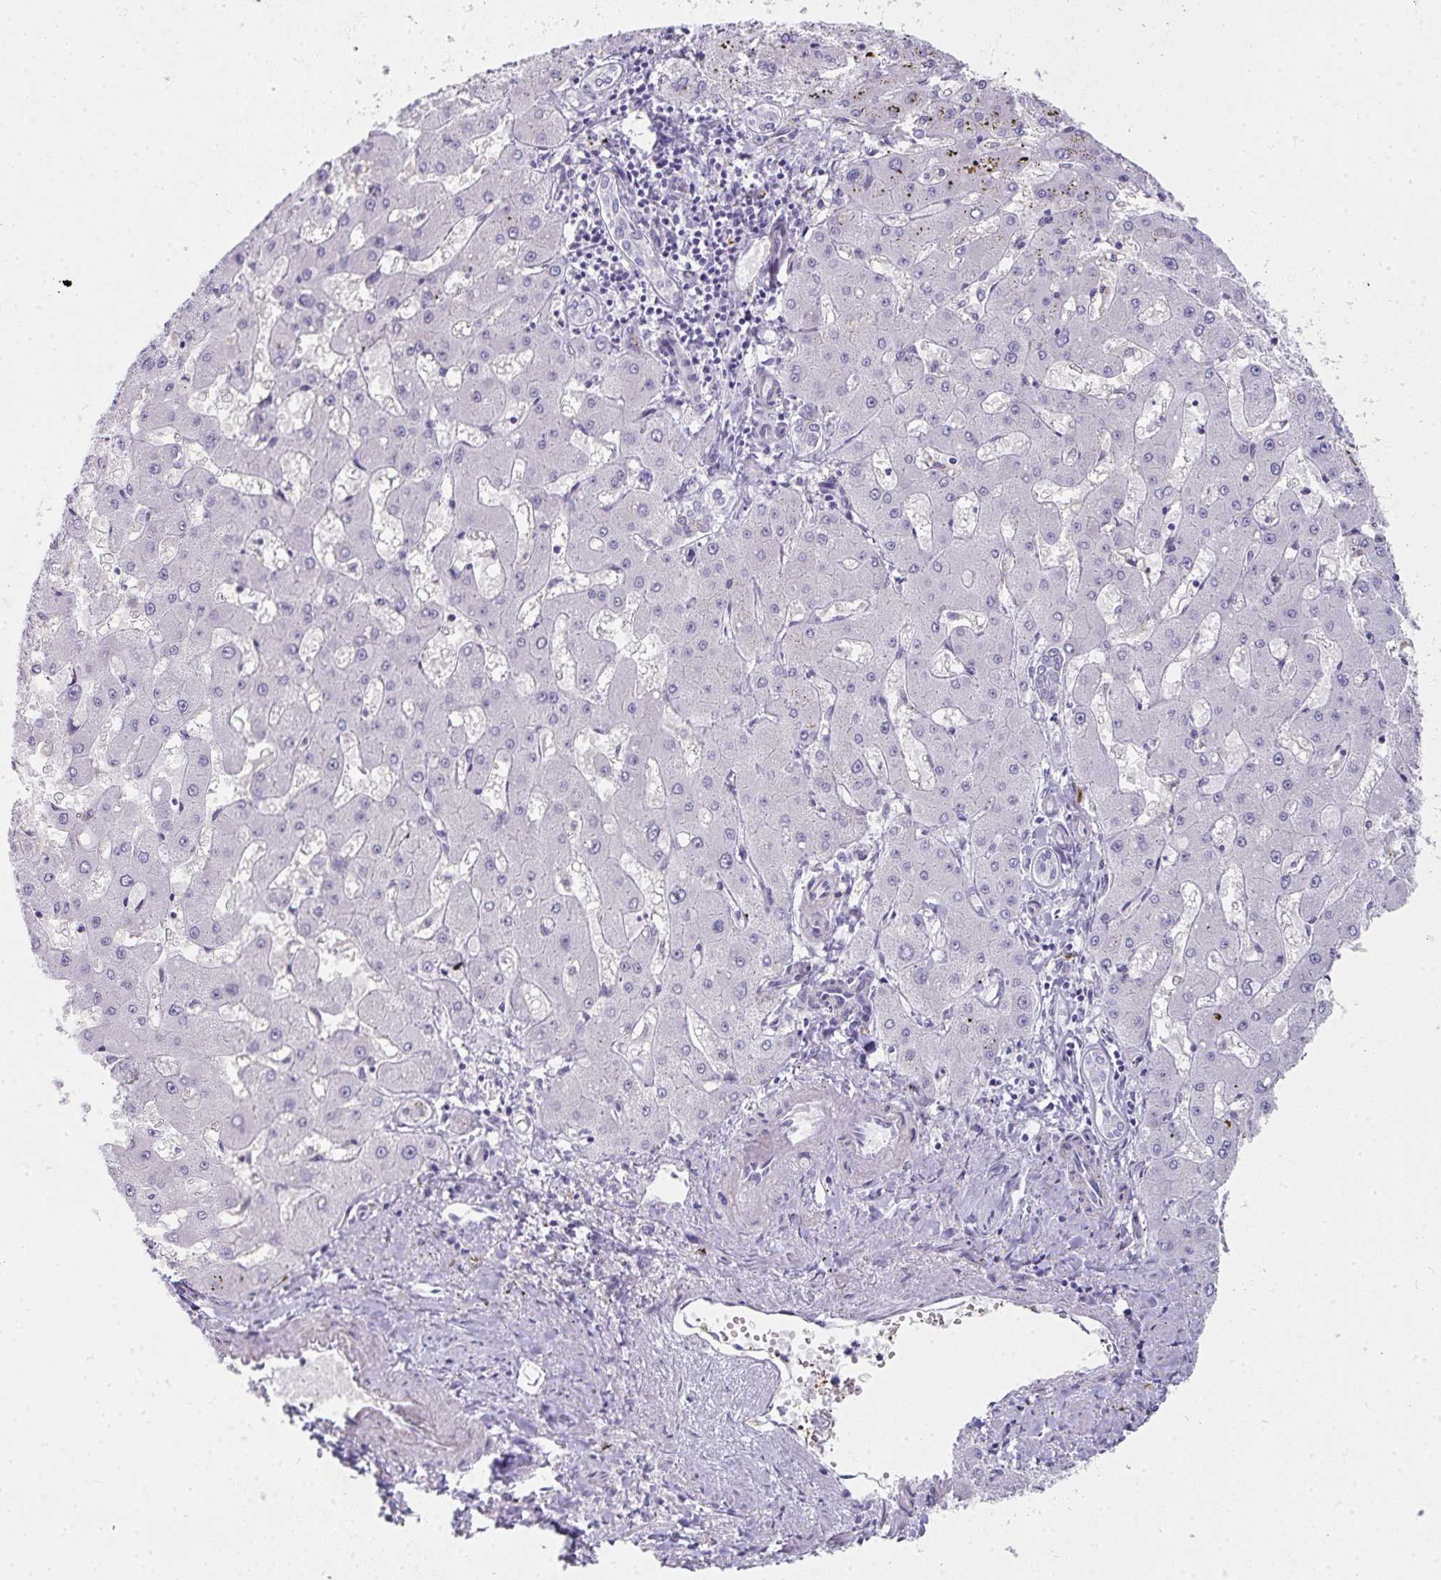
{"staining": {"intensity": "negative", "quantity": "none", "location": "none"}, "tissue": "liver cancer", "cell_type": "Tumor cells", "image_type": "cancer", "snomed": [{"axis": "morphology", "description": "Carcinoma, Hepatocellular, NOS"}, {"axis": "topography", "description": "Liver"}], "caption": "Immunohistochemistry histopathology image of neoplastic tissue: human liver cancer (hepatocellular carcinoma) stained with DAB displays no significant protein expression in tumor cells. The staining is performed using DAB brown chromogen with nuclei counter-stained in using hematoxylin.", "gene": "PRND", "patient": {"sex": "male", "age": 67}}